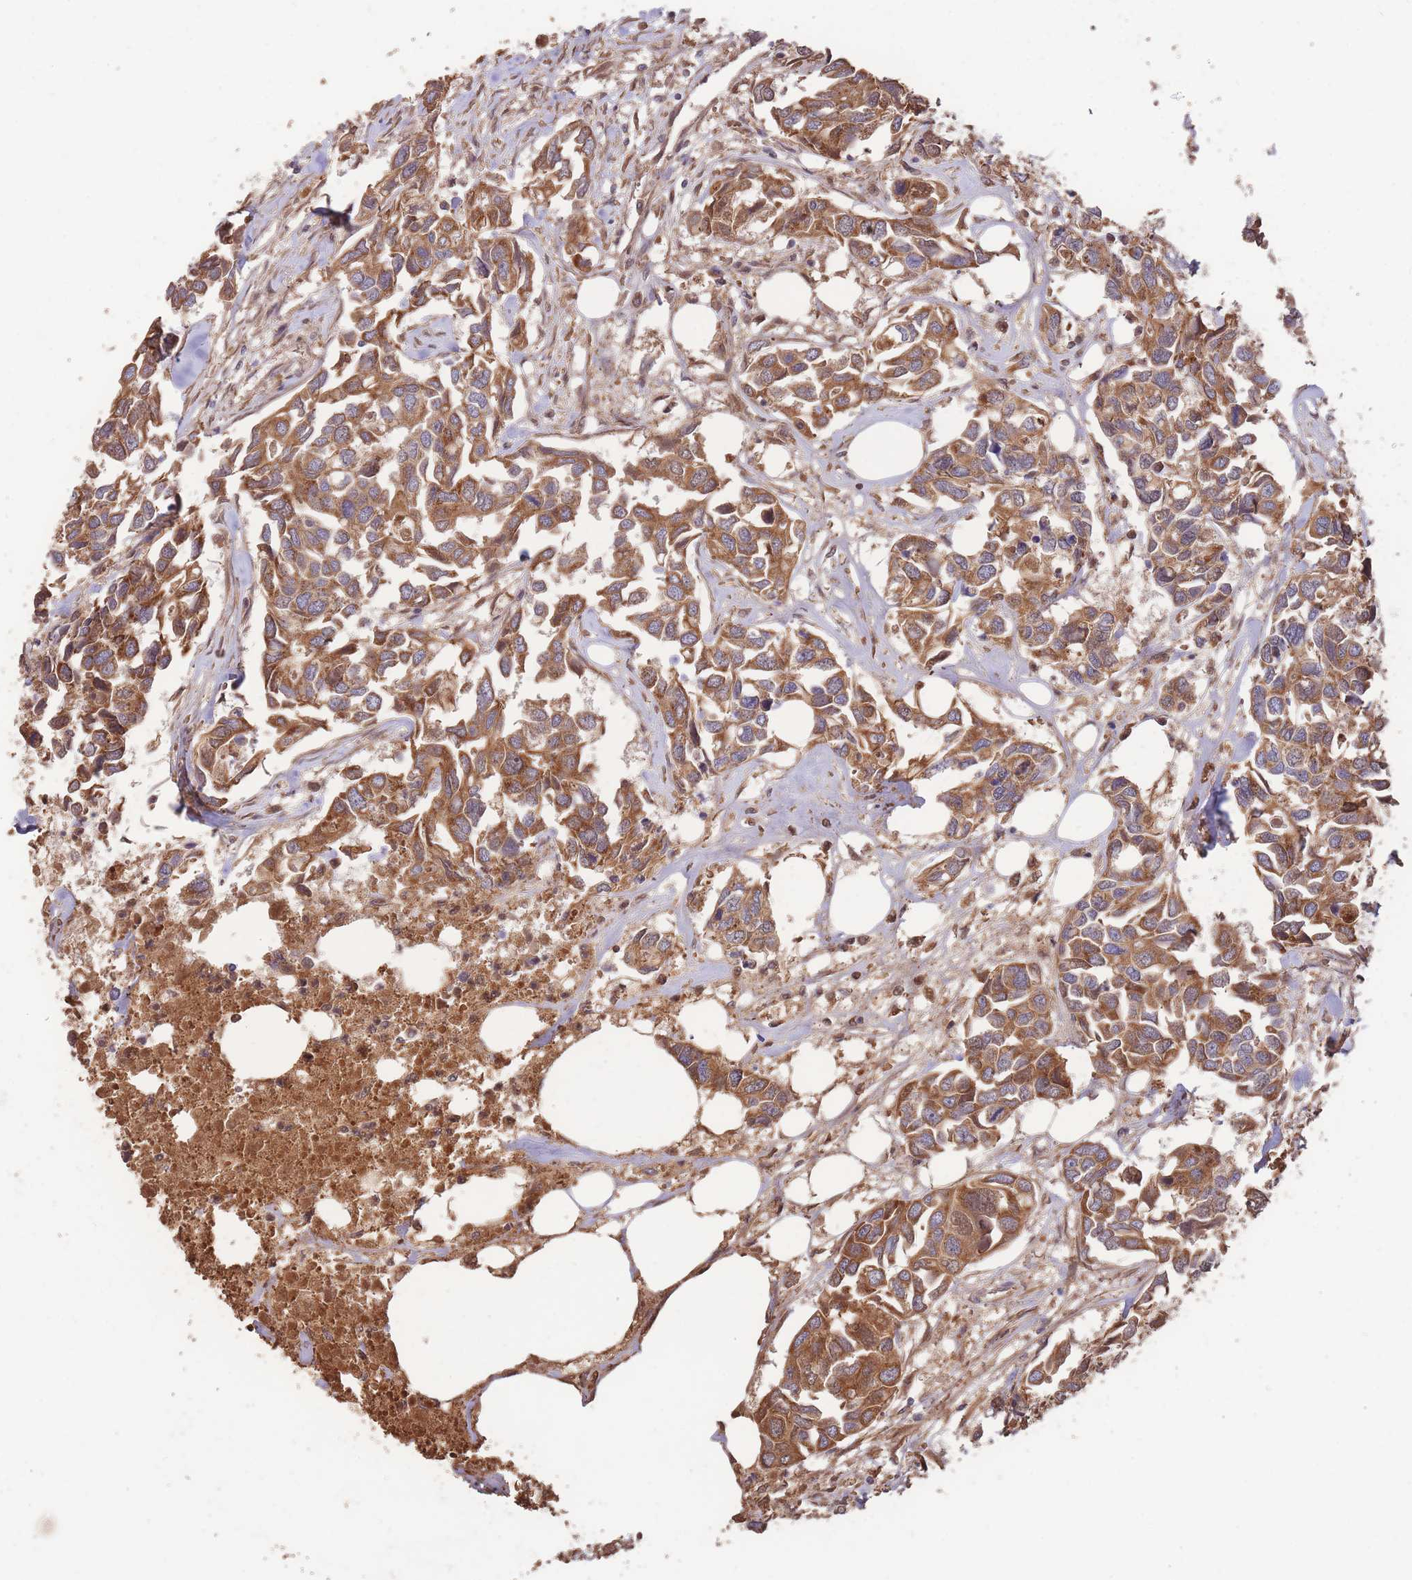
{"staining": {"intensity": "moderate", "quantity": ">75%", "location": "cytoplasmic/membranous"}, "tissue": "breast cancer", "cell_type": "Tumor cells", "image_type": "cancer", "snomed": [{"axis": "morphology", "description": "Duct carcinoma"}, {"axis": "topography", "description": "Breast"}], "caption": "There is medium levels of moderate cytoplasmic/membranous expression in tumor cells of breast cancer, as demonstrated by immunohistochemical staining (brown color).", "gene": "RGS14", "patient": {"sex": "female", "age": 83}}